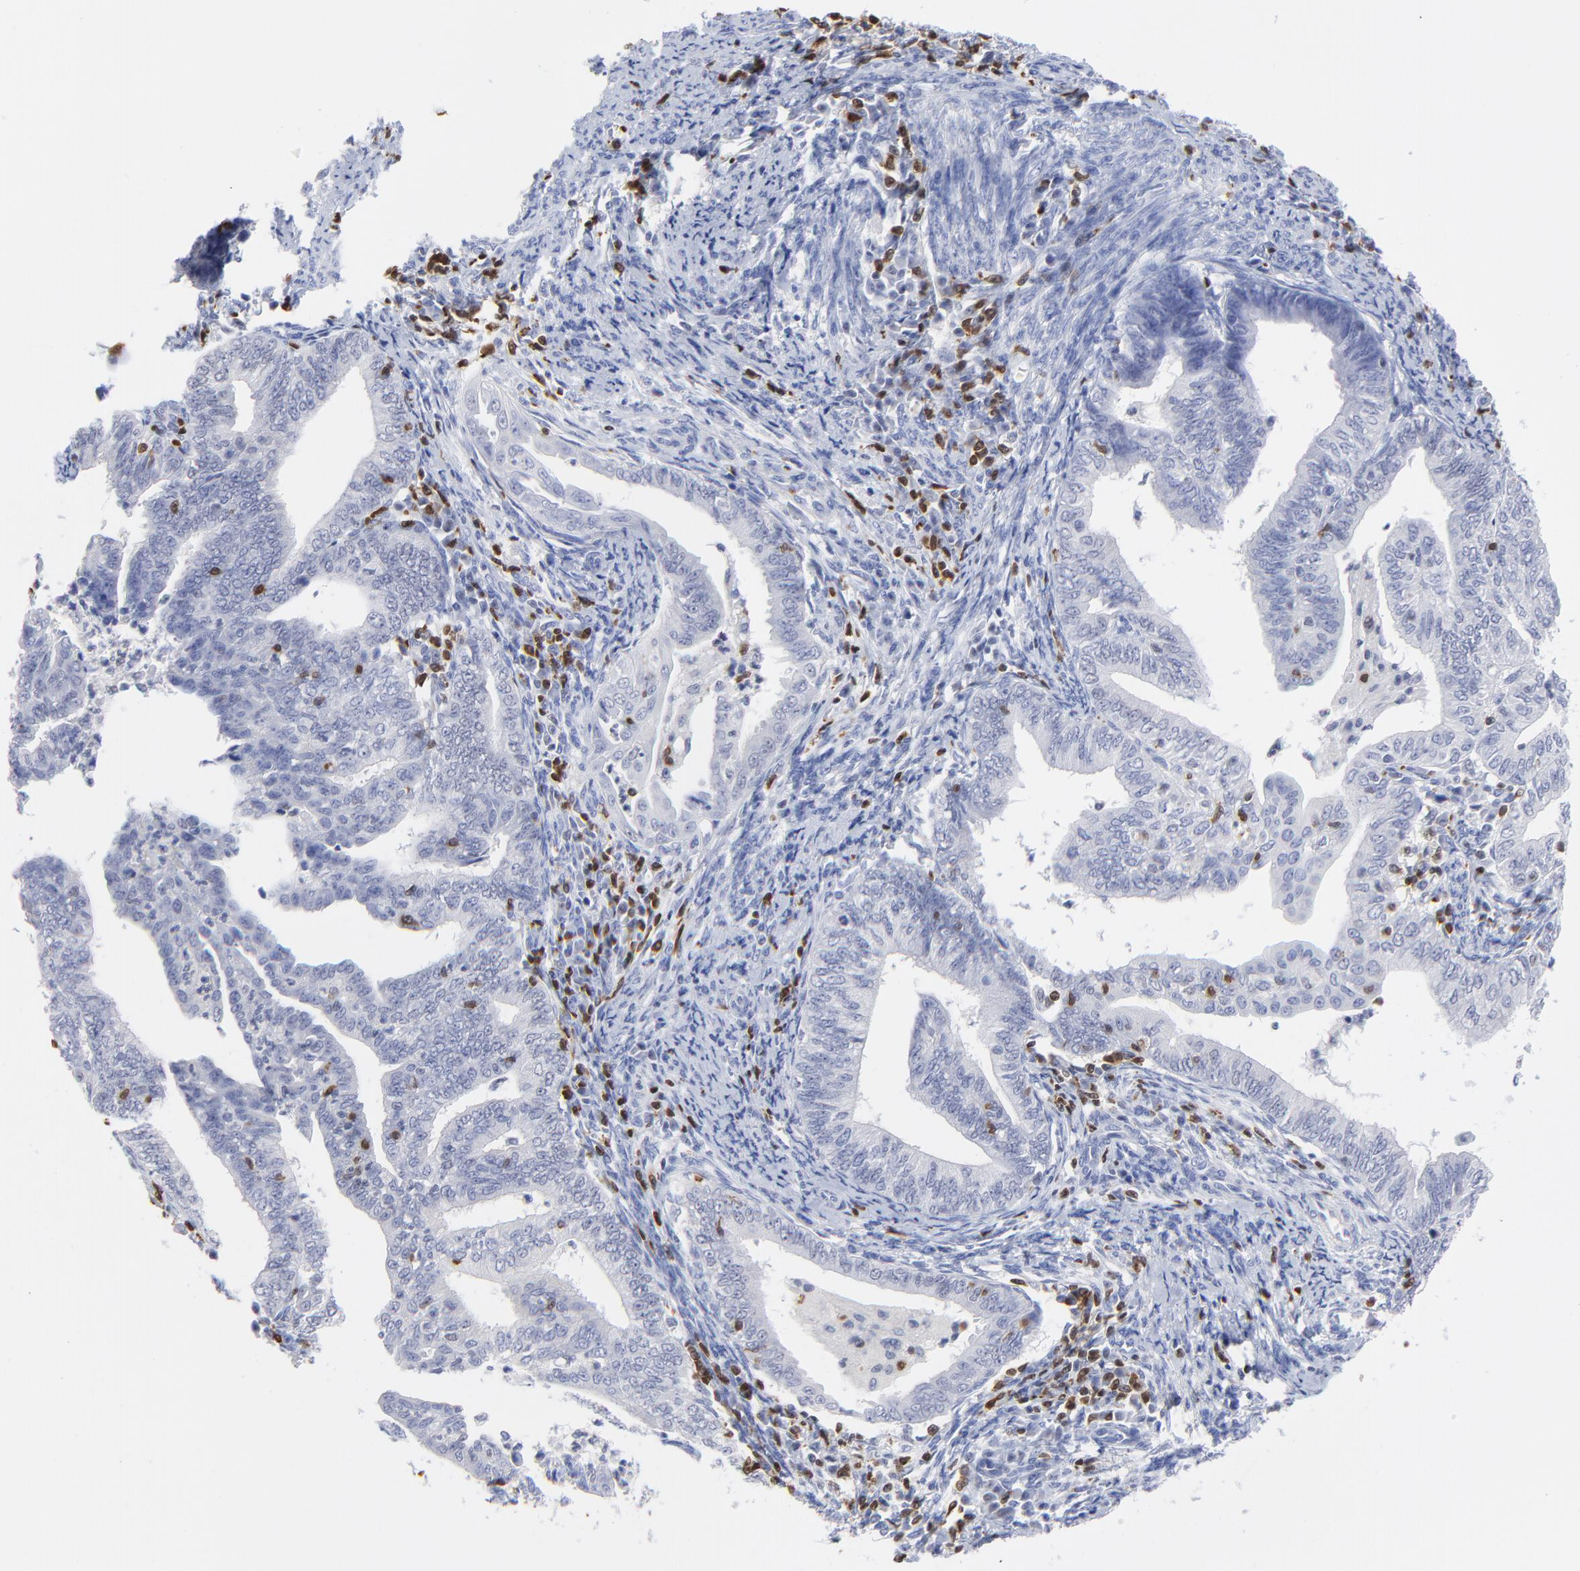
{"staining": {"intensity": "negative", "quantity": "none", "location": "none"}, "tissue": "endometrial cancer", "cell_type": "Tumor cells", "image_type": "cancer", "snomed": [{"axis": "morphology", "description": "Adenocarcinoma, NOS"}, {"axis": "topography", "description": "Endometrium"}], "caption": "IHC of human endometrial cancer (adenocarcinoma) demonstrates no expression in tumor cells.", "gene": "ZAP70", "patient": {"sex": "female", "age": 66}}